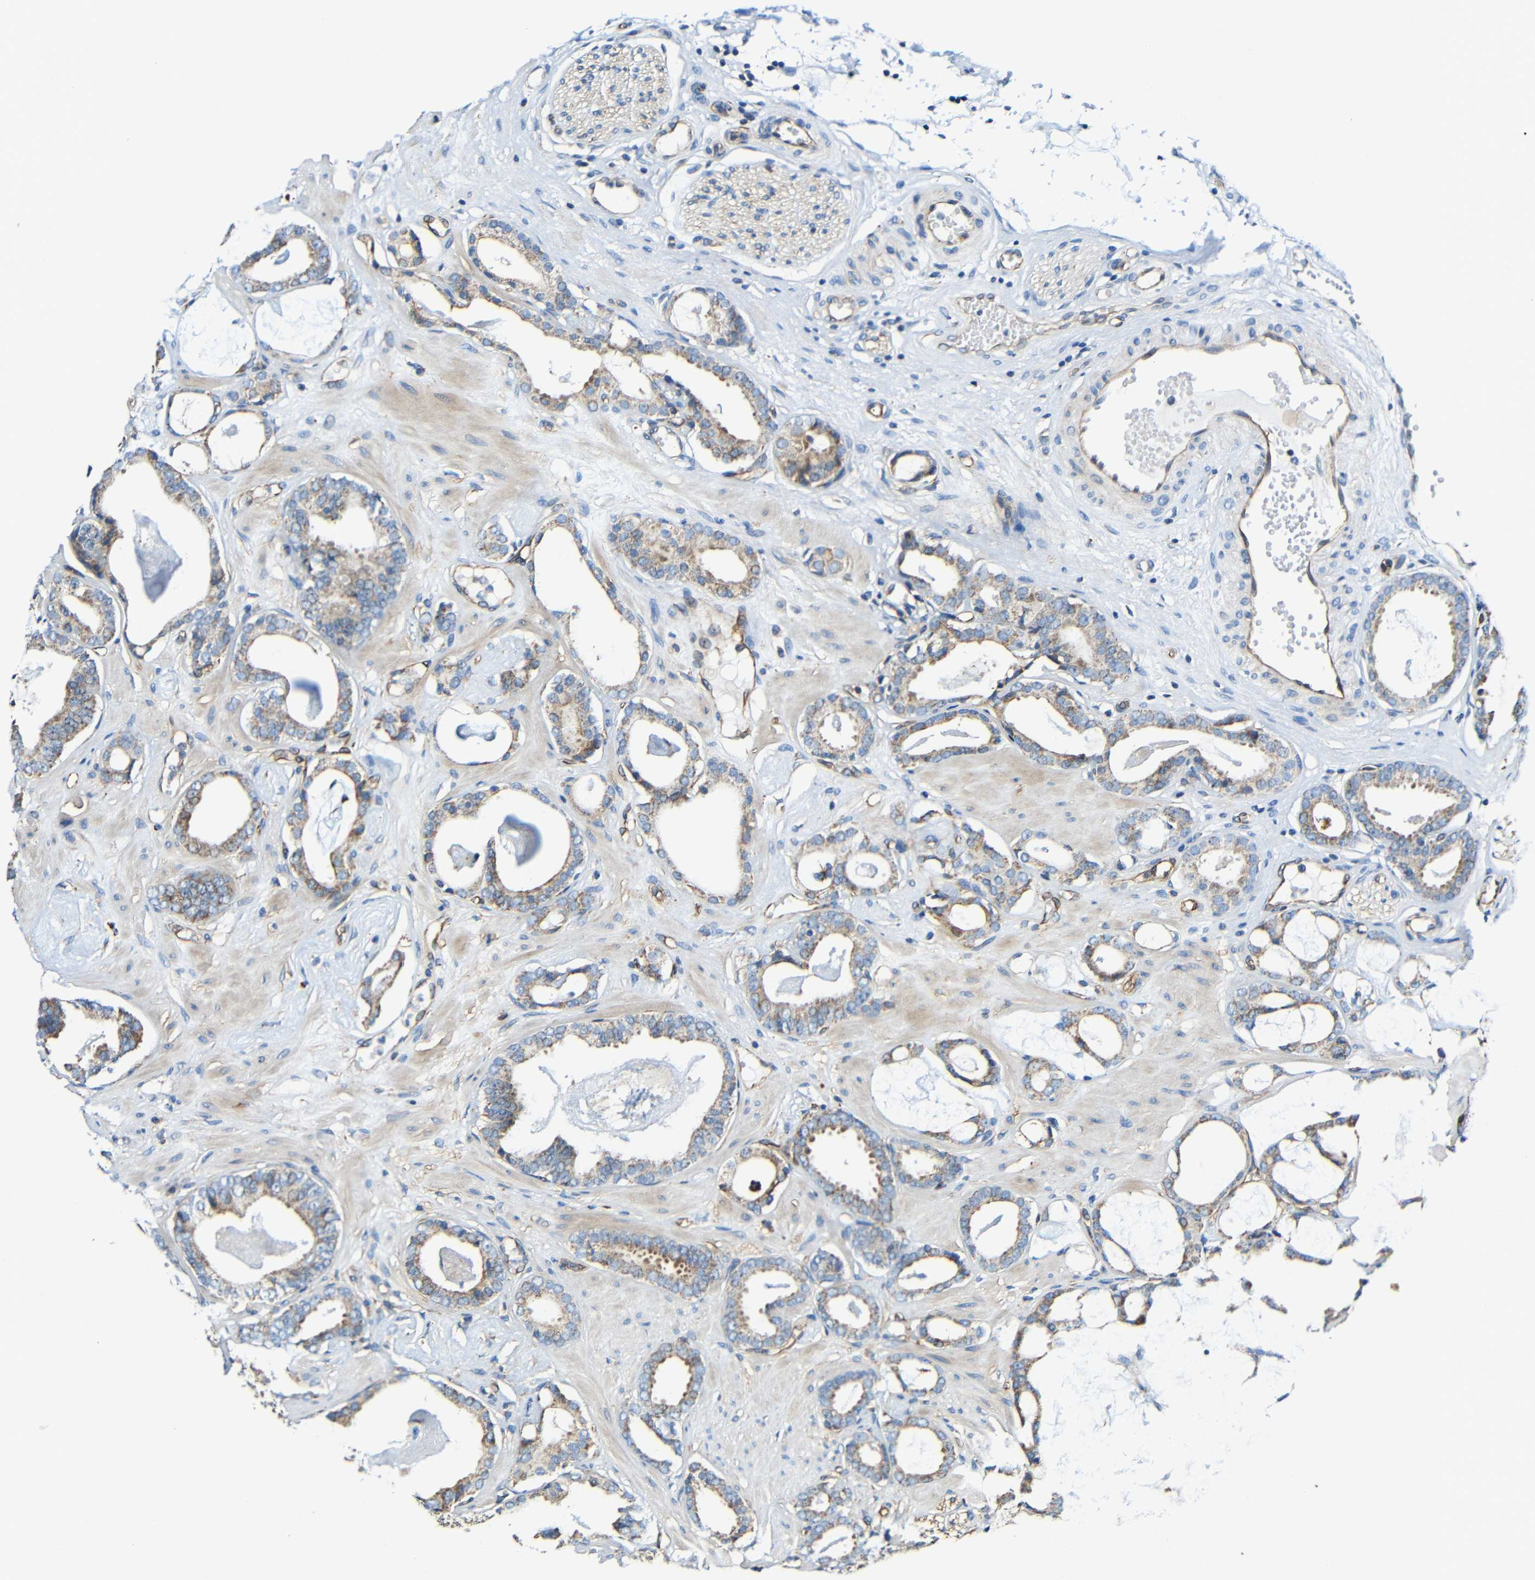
{"staining": {"intensity": "moderate", "quantity": ">75%", "location": "cytoplasmic/membranous"}, "tissue": "prostate cancer", "cell_type": "Tumor cells", "image_type": "cancer", "snomed": [{"axis": "morphology", "description": "Adenocarcinoma, Low grade"}, {"axis": "topography", "description": "Prostate"}], "caption": "Immunohistochemistry staining of prostate low-grade adenocarcinoma, which exhibits medium levels of moderate cytoplasmic/membranous positivity in approximately >75% of tumor cells indicating moderate cytoplasmic/membranous protein expression. The staining was performed using DAB (3,3'-diaminobenzidine) (brown) for protein detection and nuclei were counterstained in hematoxylin (blue).", "gene": "IGSF10", "patient": {"sex": "male", "age": 53}}